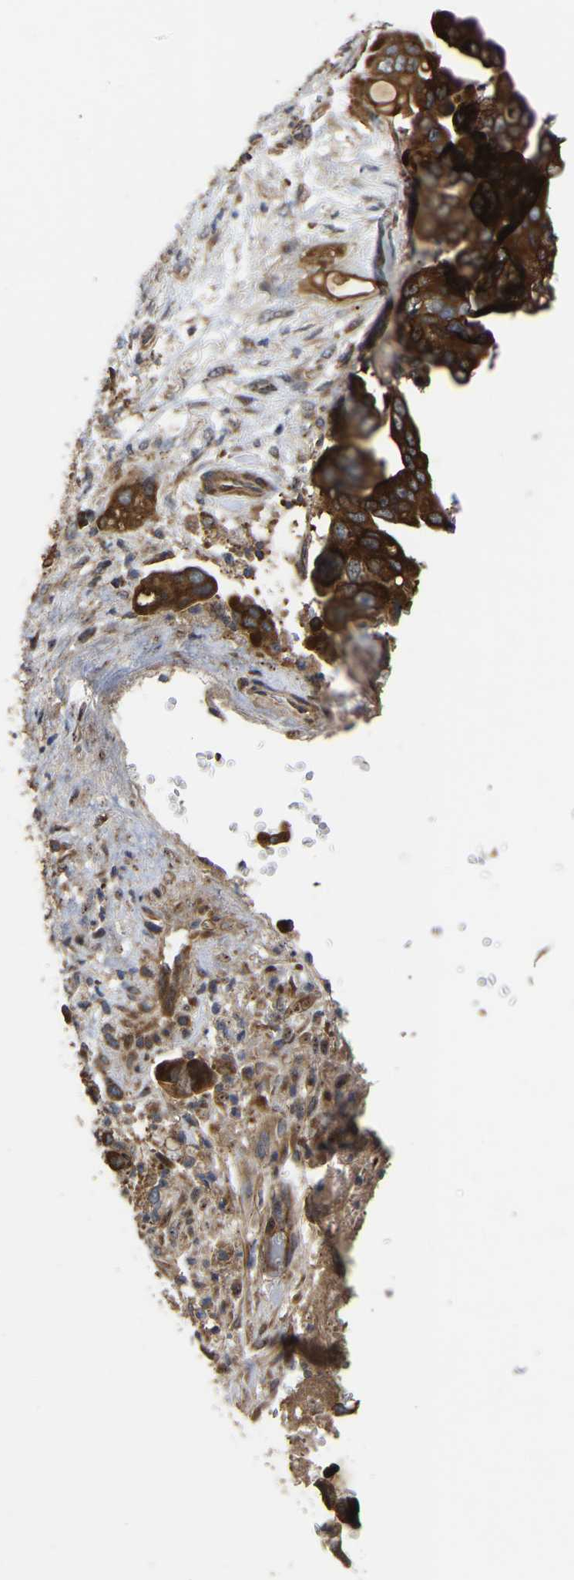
{"staining": {"intensity": "strong", "quantity": ">75%", "location": "cytoplasmic/membranous"}, "tissue": "pancreatic cancer", "cell_type": "Tumor cells", "image_type": "cancer", "snomed": [{"axis": "morphology", "description": "Adenocarcinoma, NOS"}, {"axis": "topography", "description": "Pancreas"}], "caption": "Human pancreatic adenocarcinoma stained with a brown dye exhibits strong cytoplasmic/membranous positive expression in about >75% of tumor cells.", "gene": "GCC1", "patient": {"sex": "female", "age": 70}}